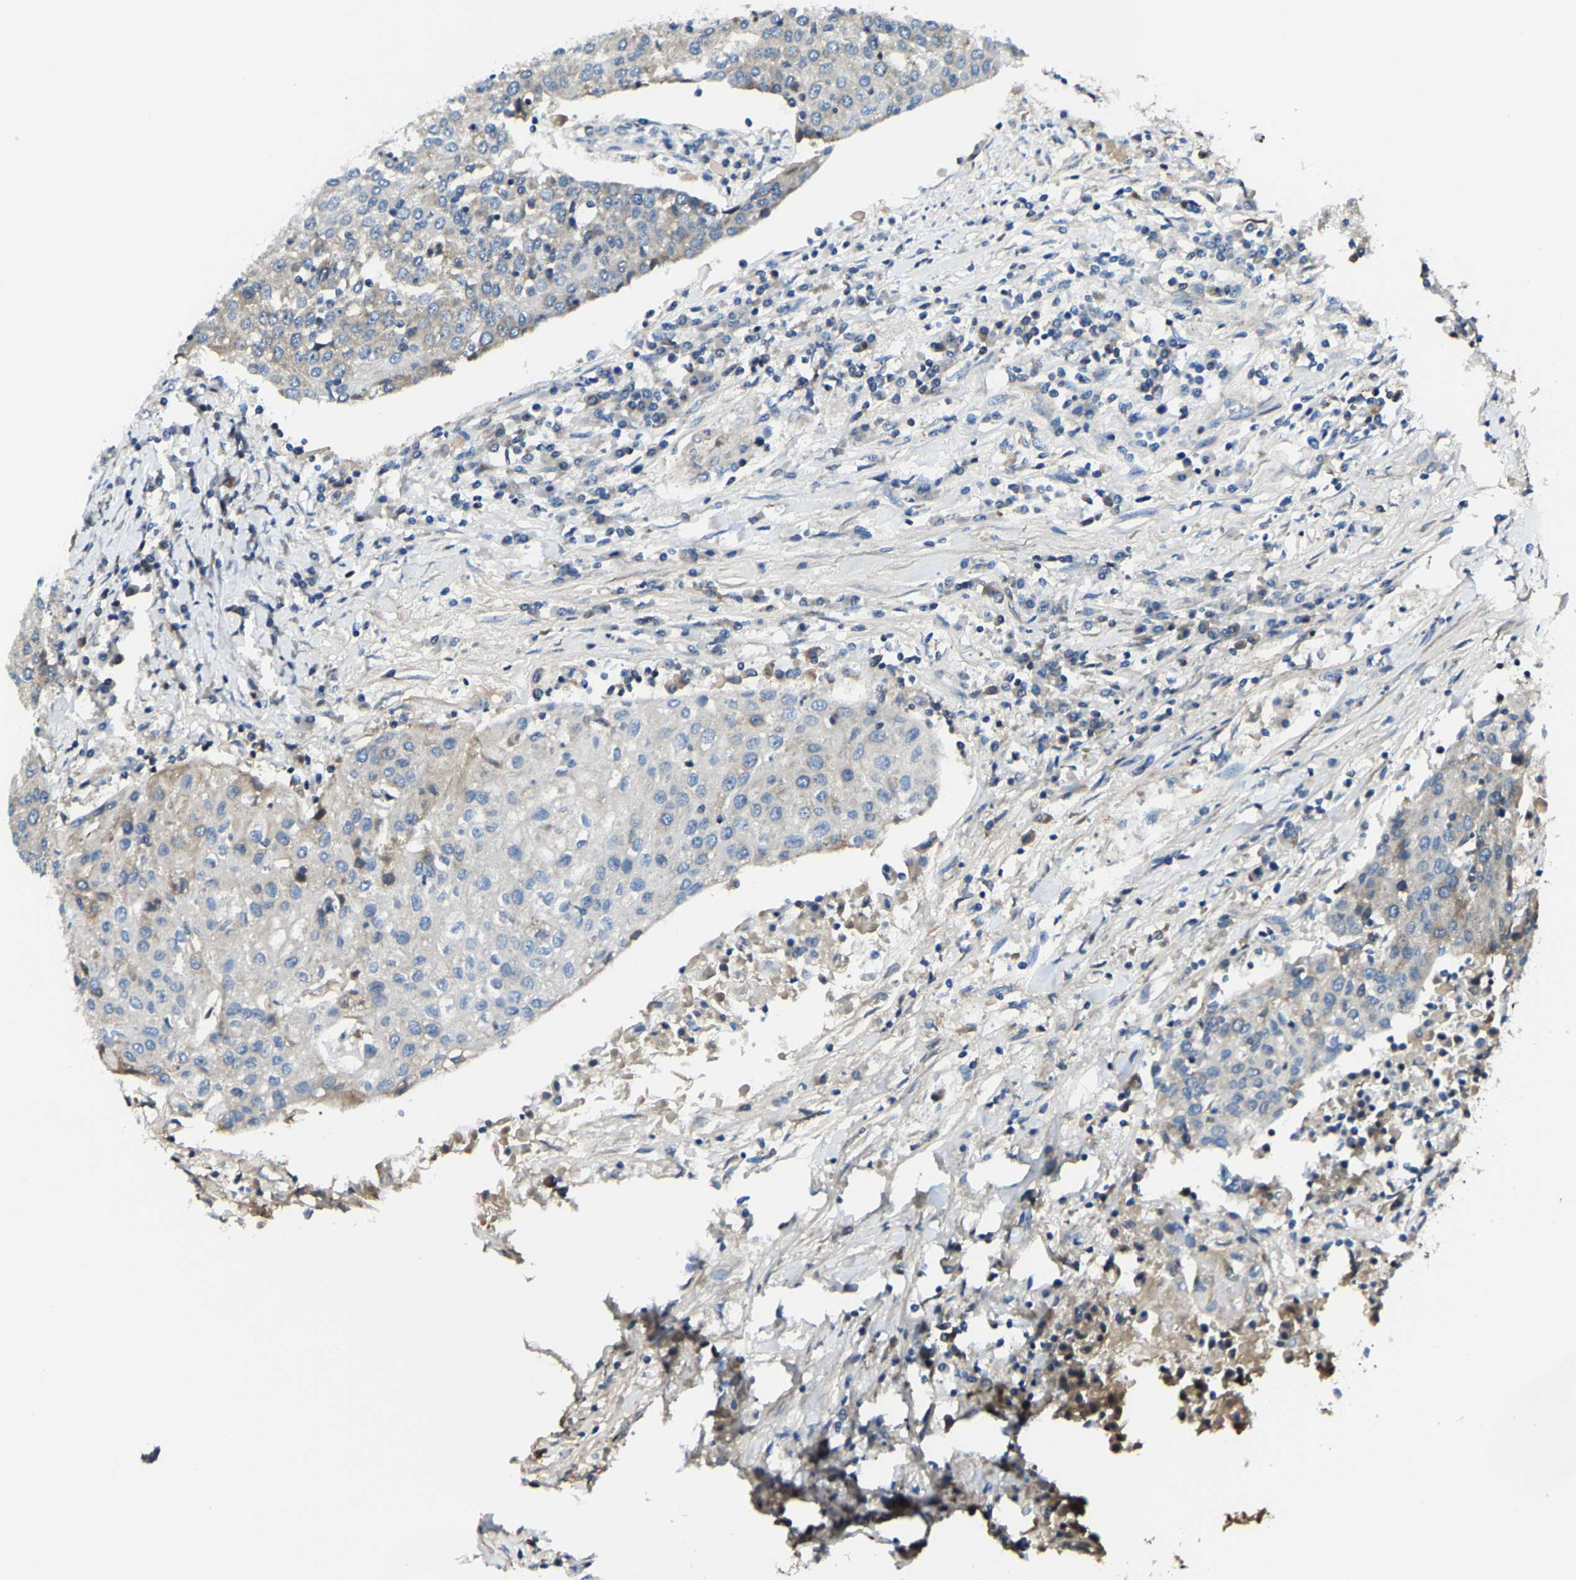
{"staining": {"intensity": "moderate", "quantity": "<25%", "location": "cytoplasmic/membranous"}, "tissue": "urothelial cancer", "cell_type": "Tumor cells", "image_type": "cancer", "snomed": [{"axis": "morphology", "description": "Urothelial carcinoma, High grade"}, {"axis": "topography", "description": "Urinary bladder"}], "caption": "High-grade urothelial carcinoma tissue exhibits moderate cytoplasmic/membranous staining in about <25% of tumor cells", "gene": "G3BP2", "patient": {"sex": "female", "age": 85}}